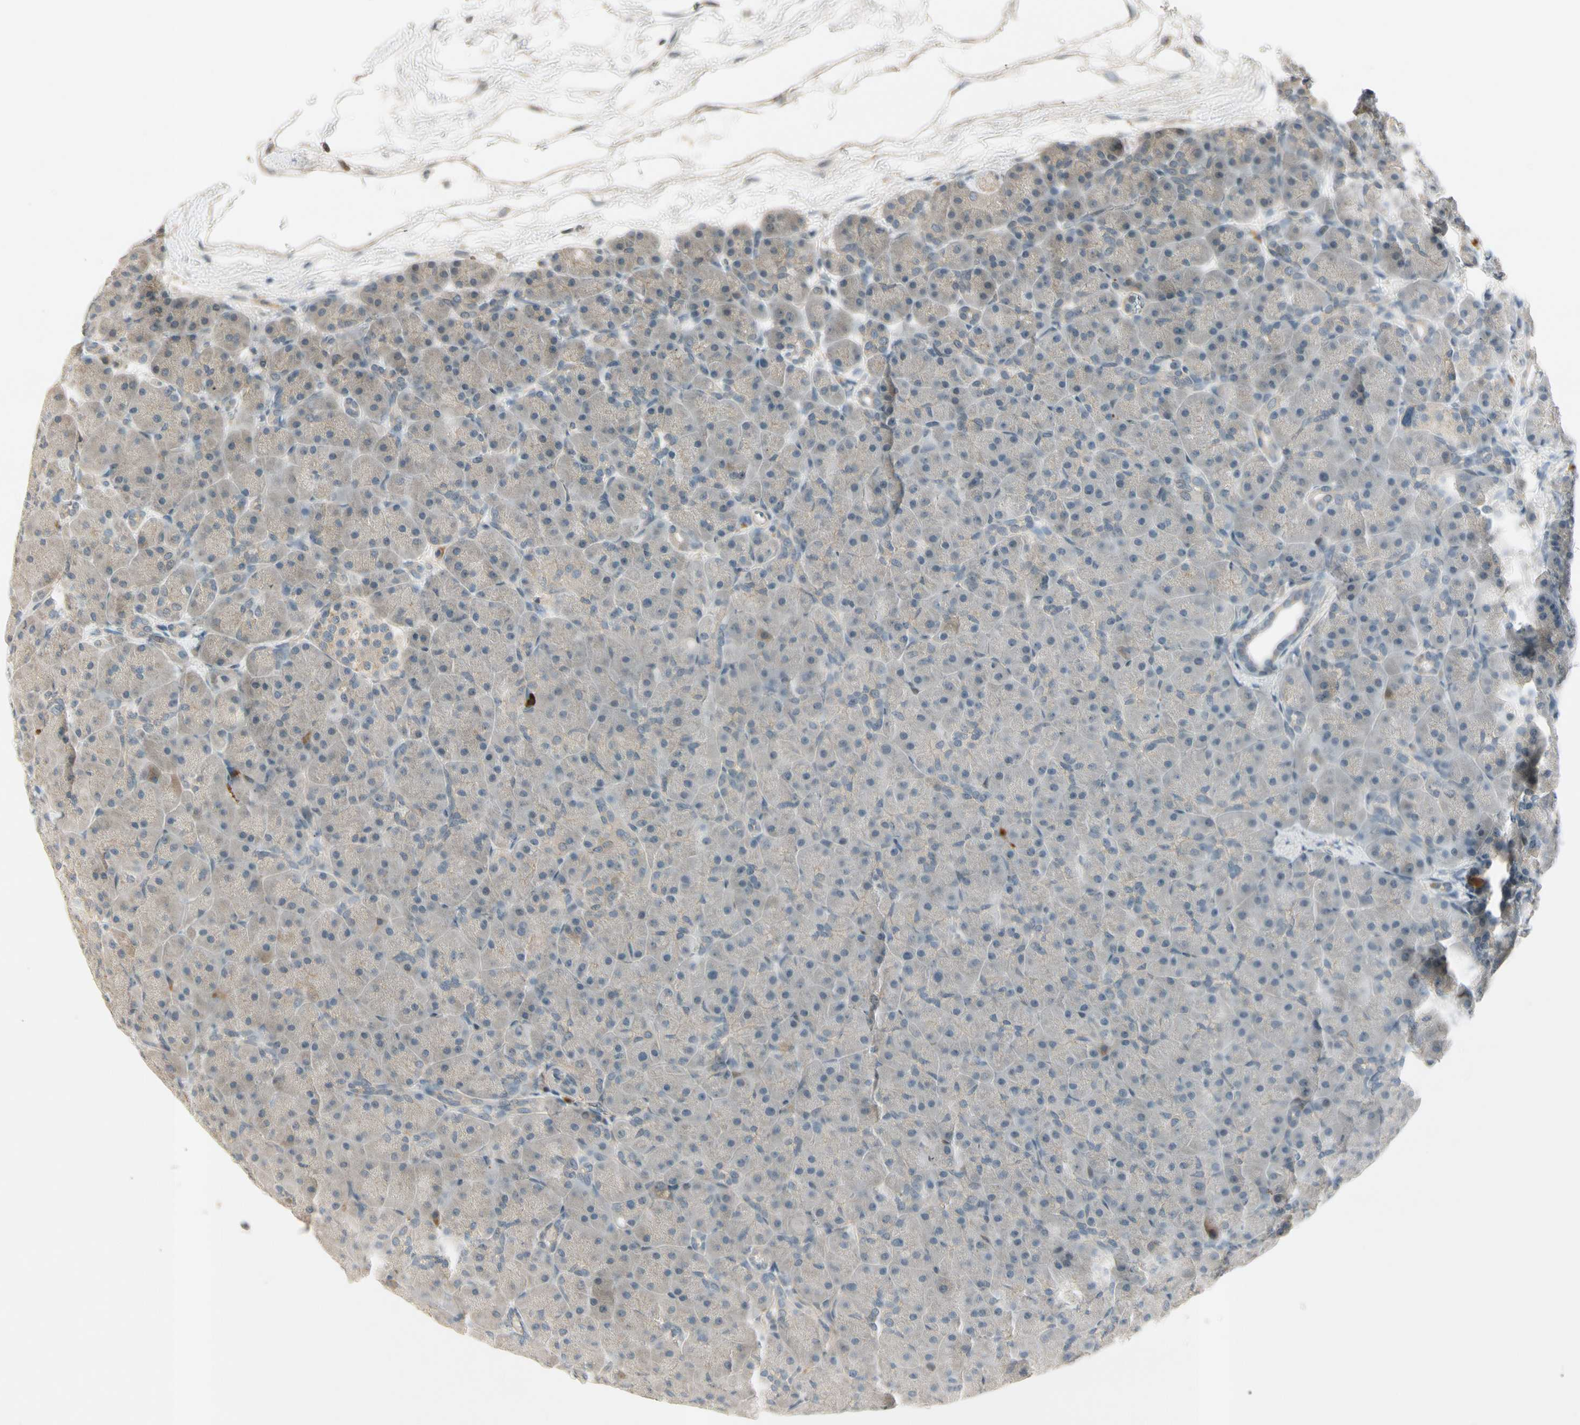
{"staining": {"intensity": "negative", "quantity": "none", "location": "none"}, "tissue": "pancreas", "cell_type": "Exocrine glandular cells", "image_type": "normal", "snomed": [{"axis": "morphology", "description": "Normal tissue, NOS"}, {"axis": "topography", "description": "Pancreas"}], "caption": "Normal pancreas was stained to show a protein in brown. There is no significant positivity in exocrine glandular cells.", "gene": "ICAM5", "patient": {"sex": "male", "age": 66}}